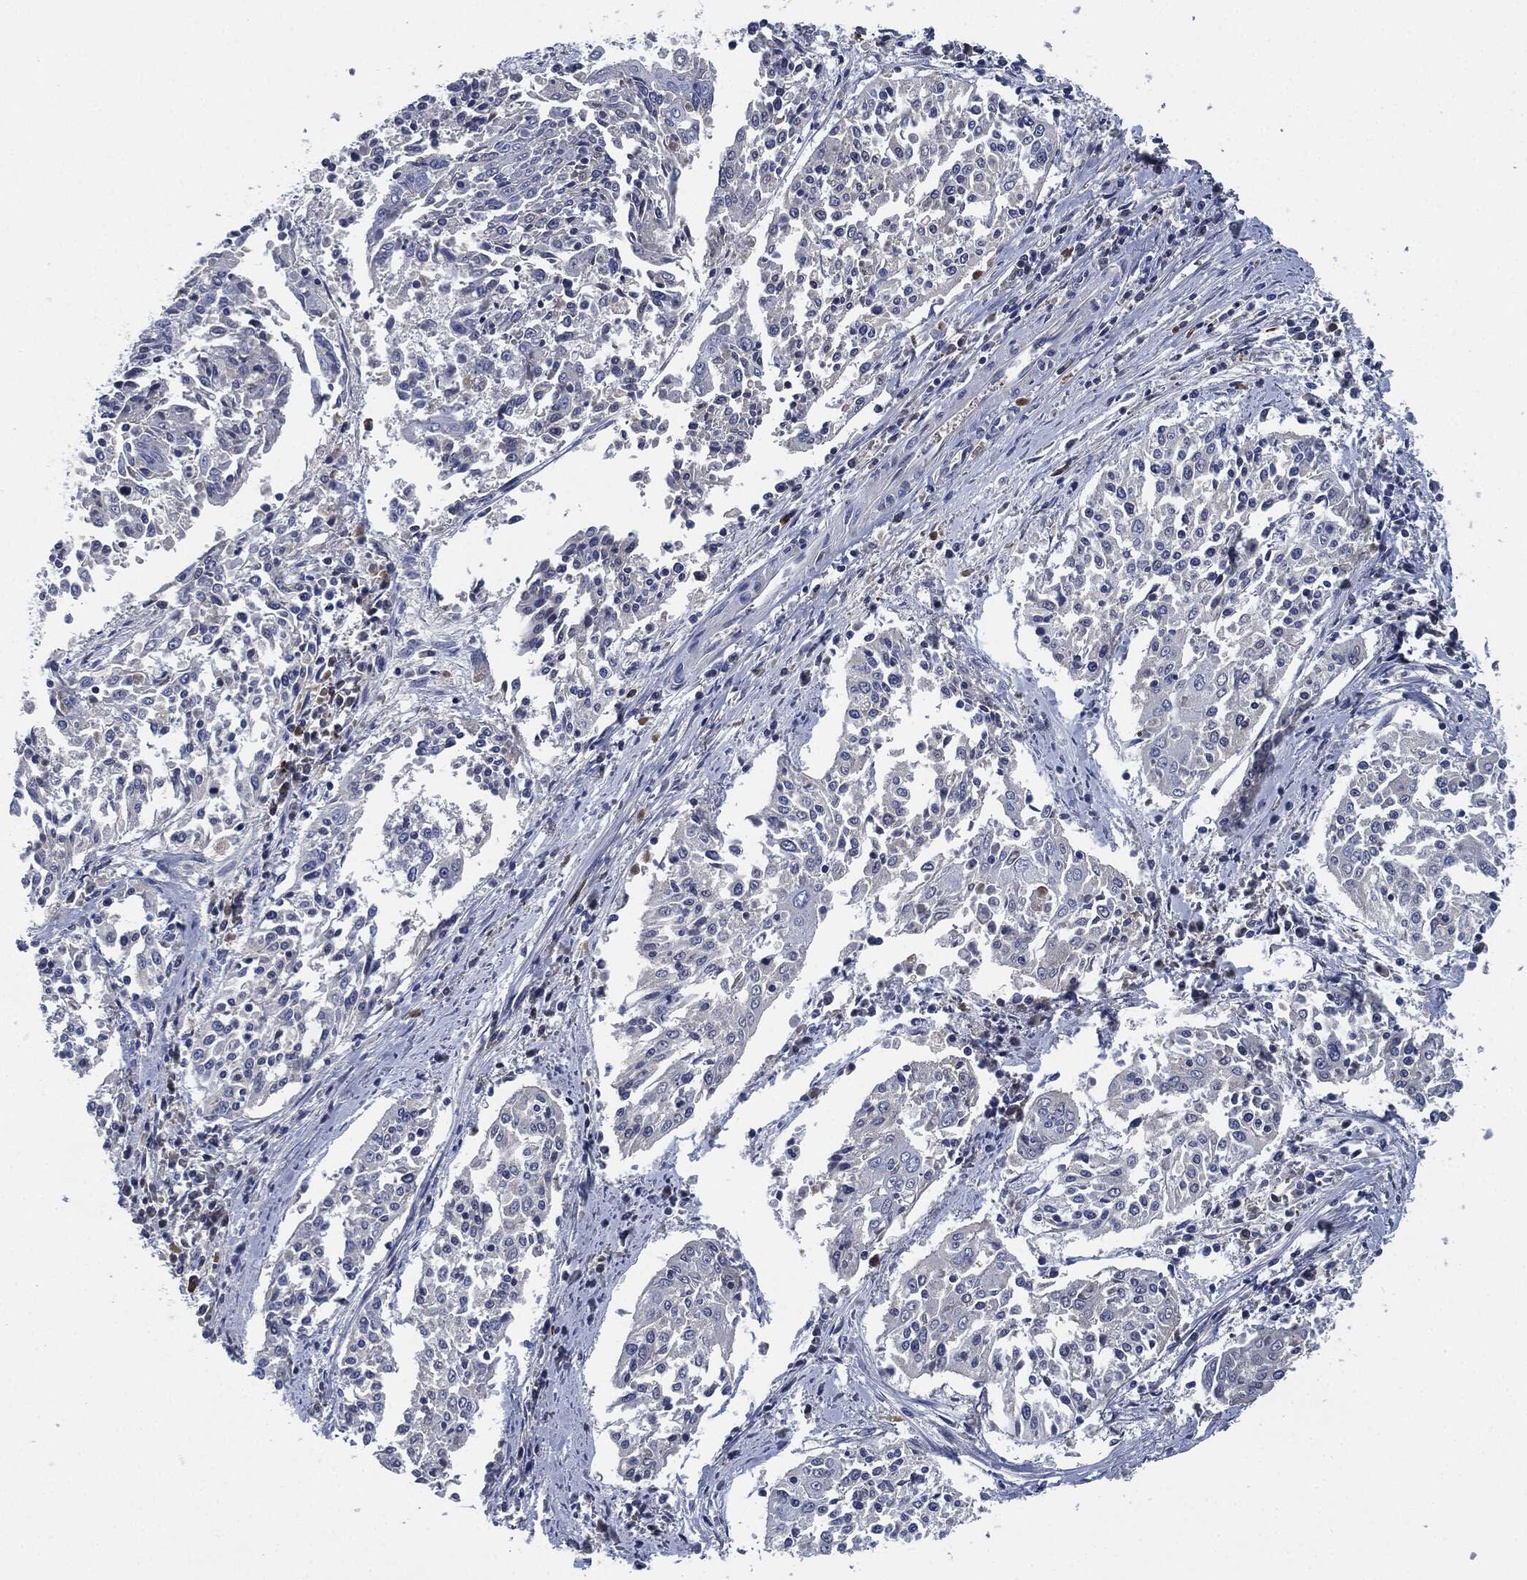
{"staining": {"intensity": "negative", "quantity": "none", "location": "none"}, "tissue": "cervical cancer", "cell_type": "Tumor cells", "image_type": "cancer", "snomed": [{"axis": "morphology", "description": "Squamous cell carcinoma, NOS"}, {"axis": "topography", "description": "Cervix"}], "caption": "This is a image of IHC staining of squamous cell carcinoma (cervical), which shows no expression in tumor cells.", "gene": "CD27", "patient": {"sex": "female", "age": 41}}